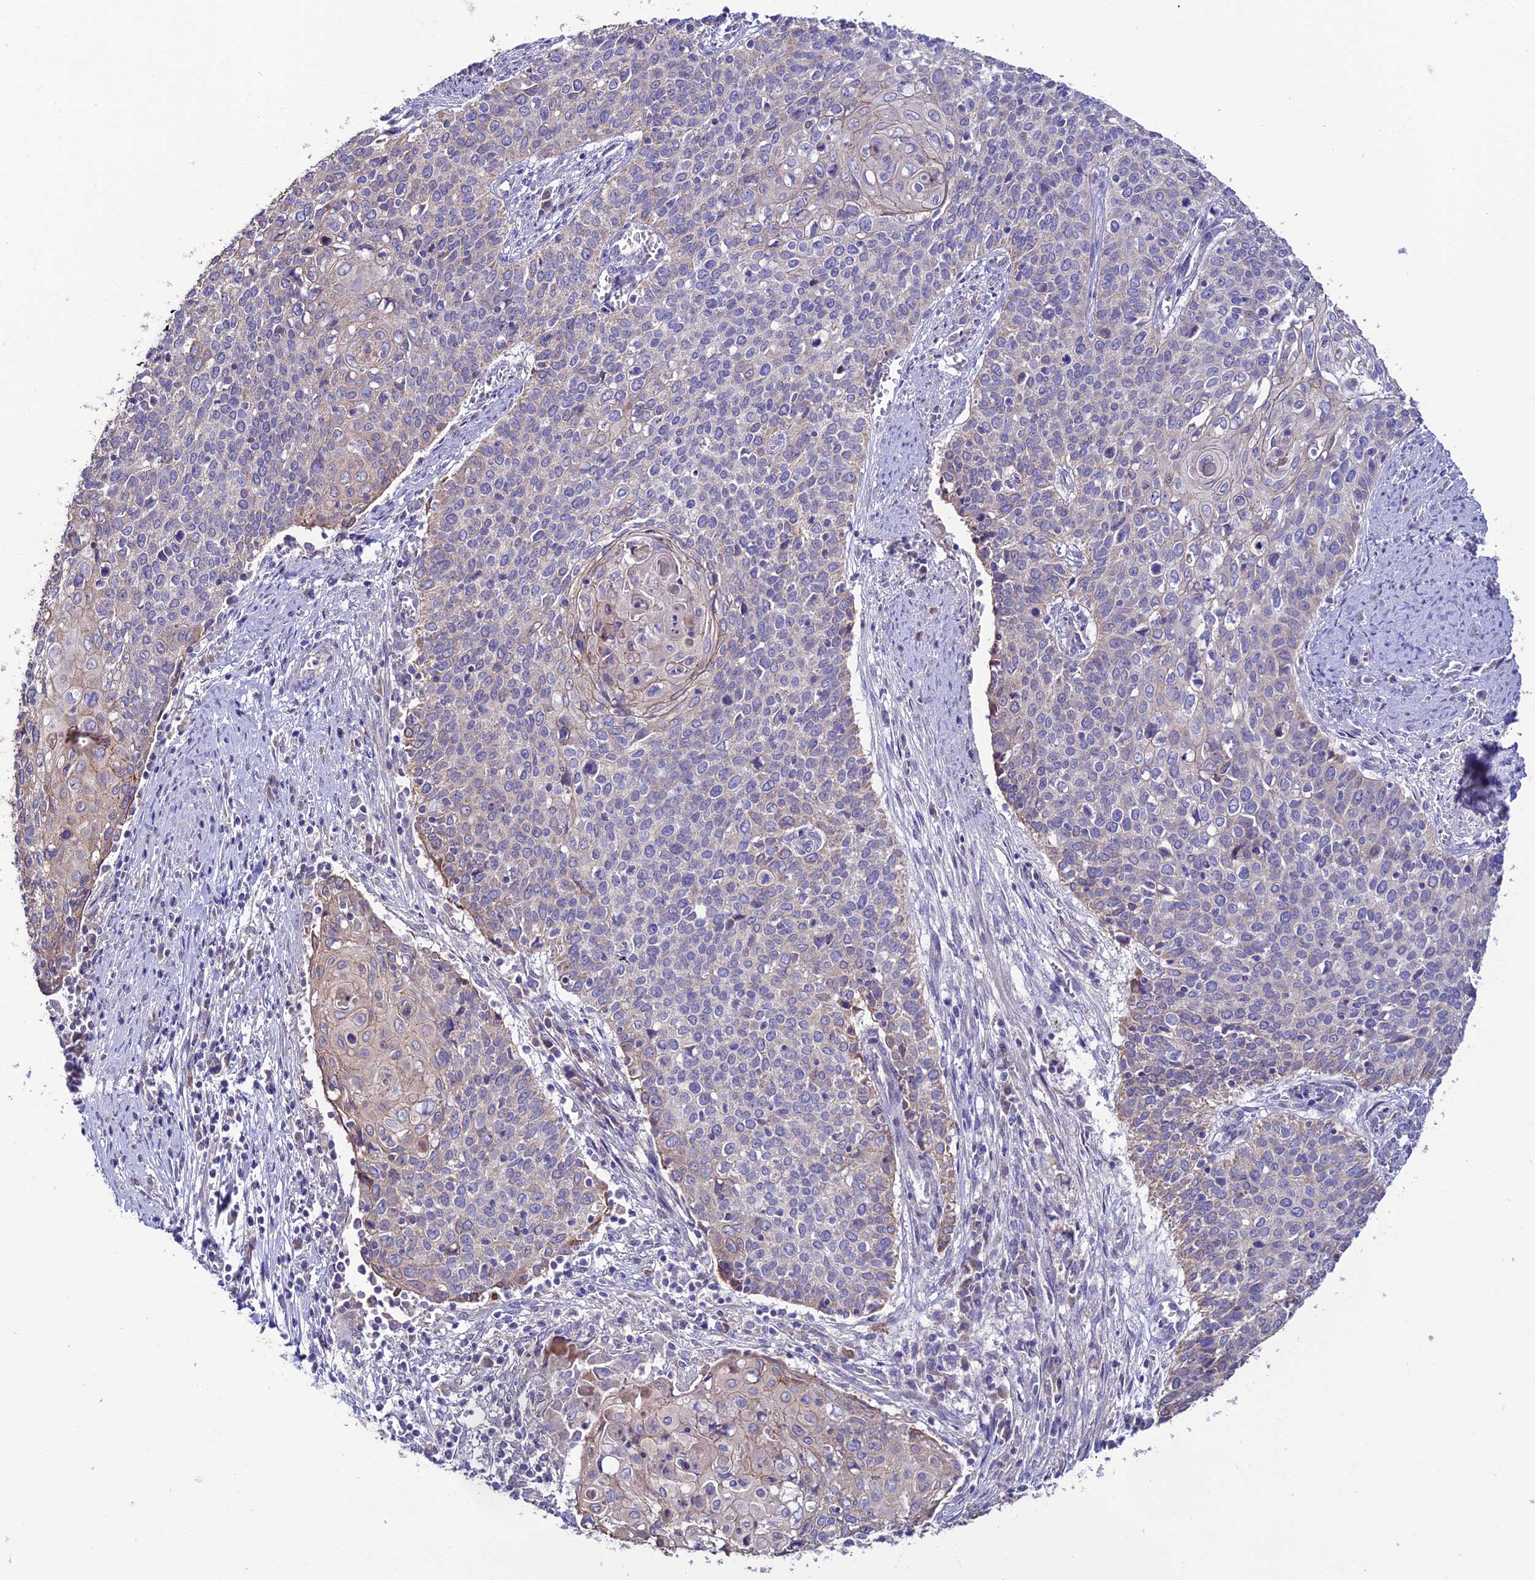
{"staining": {"intensity": "weak", "quantity": "<25%", "location": "cytoplasmic/membranous"}, "tissue": "cervical cancer", "cell_type": "Tumor cells", "image_type": "cancer", "snomed": [{"axis": "morphology", "description": "Squamous cell carcinoma, NOS"}, {"axis": "topography", "description": "Cervix"}], "caption": "The immunohistochemistry micrograph has no significant expression in tumor cells of cervical cancer (squamous cell carcinoma) tissue.", "gene": "HOGA1", "patient": {"sex": "female", "age": 39}}